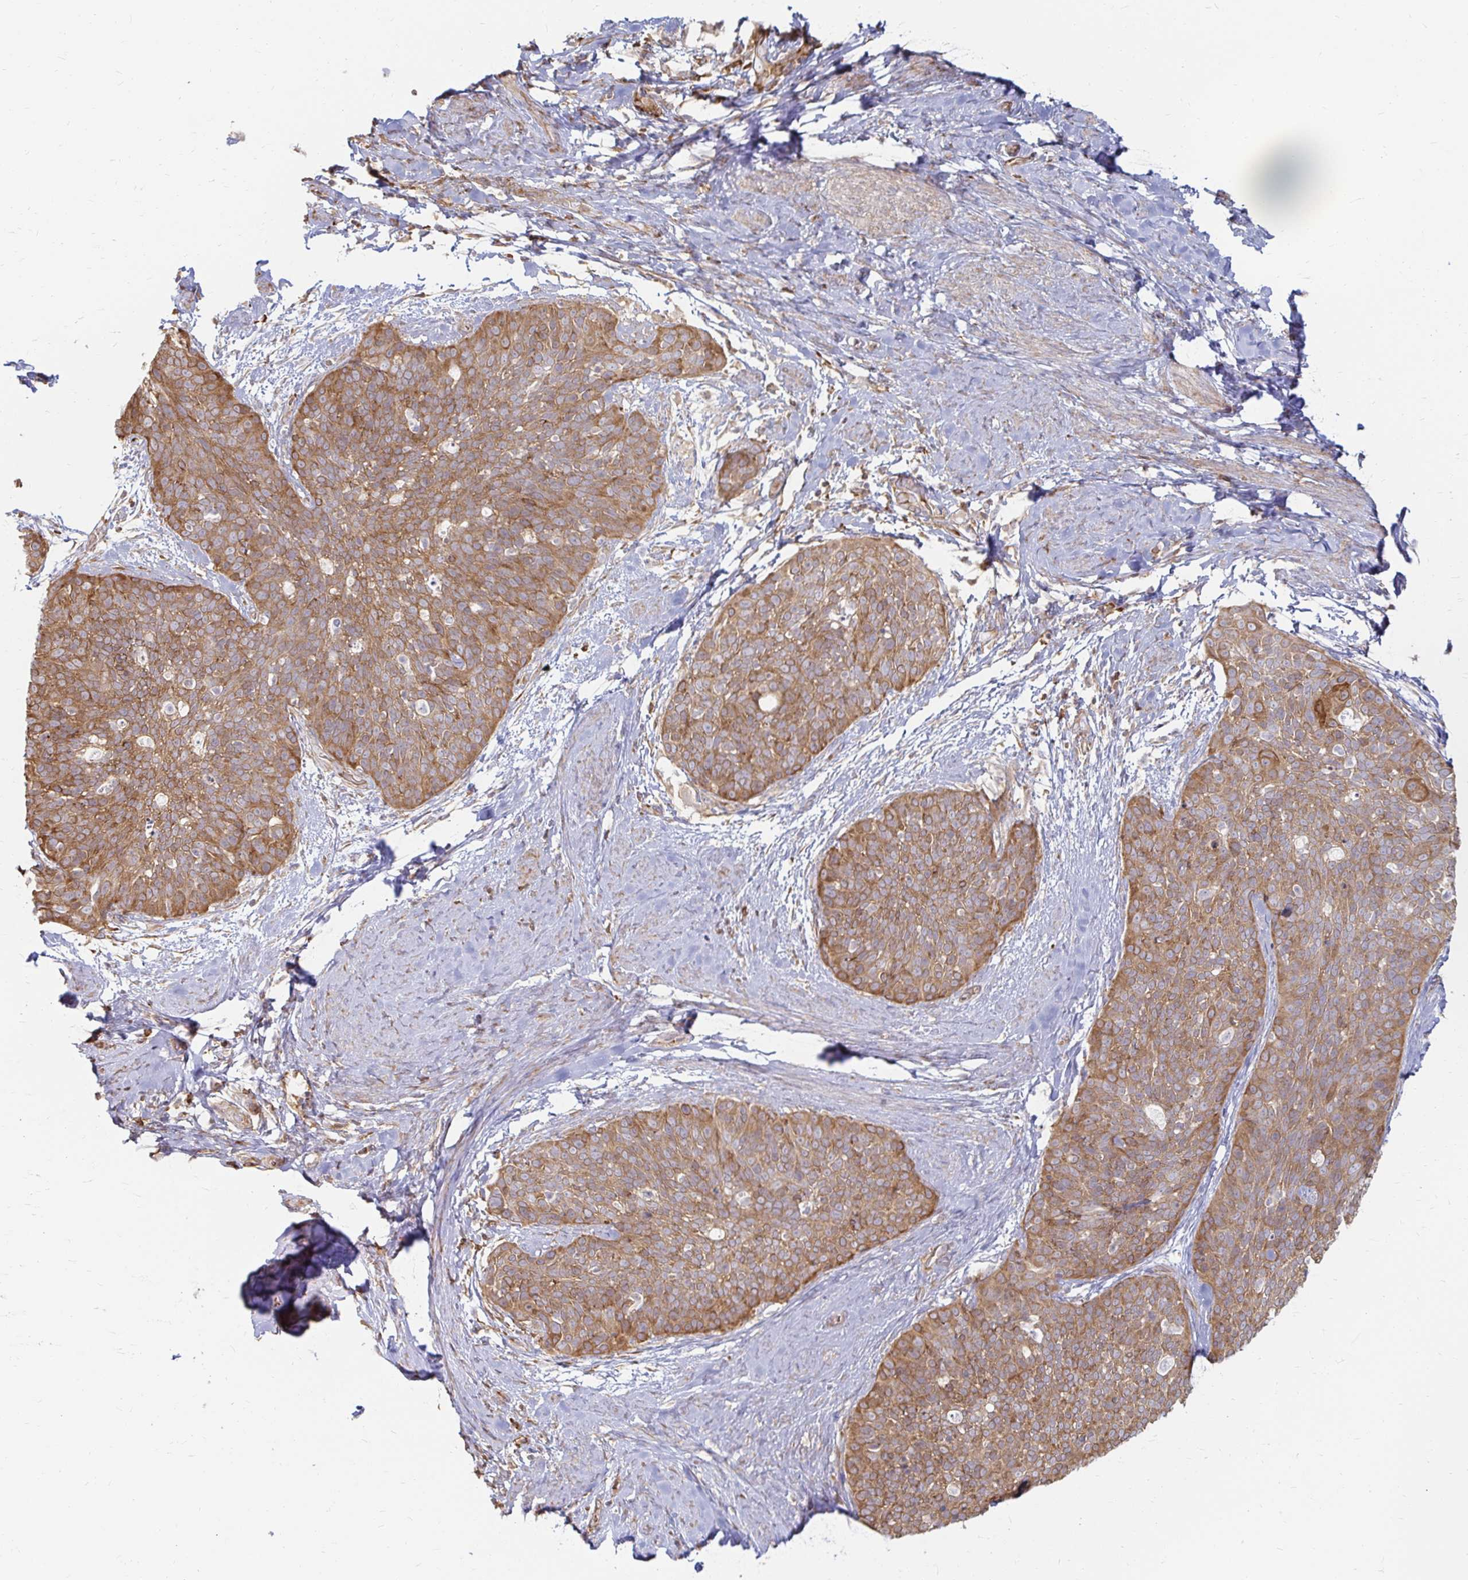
{"staining": {"intensity": "moderate", "quantity": ">75%", "location": "cytoplasmic/membranous"}, "tissue": "cervical cancer", "cell_type": "Tumor cells", "image_type": "cancer", "snomed": [{"axis": "morphology", "description": "Squamous cell carcinoma, NOS"}, {"axis": "topography", "description": "Cervix"}], "caption": "Human cervical squamous cell carcinoma stained for a protein (brown) displays moderate cytoplasmic/membranous positive expression in about >75% of tumor cells.", "gene": "CAST", "patient": {"sex": "female", "age": 69}}